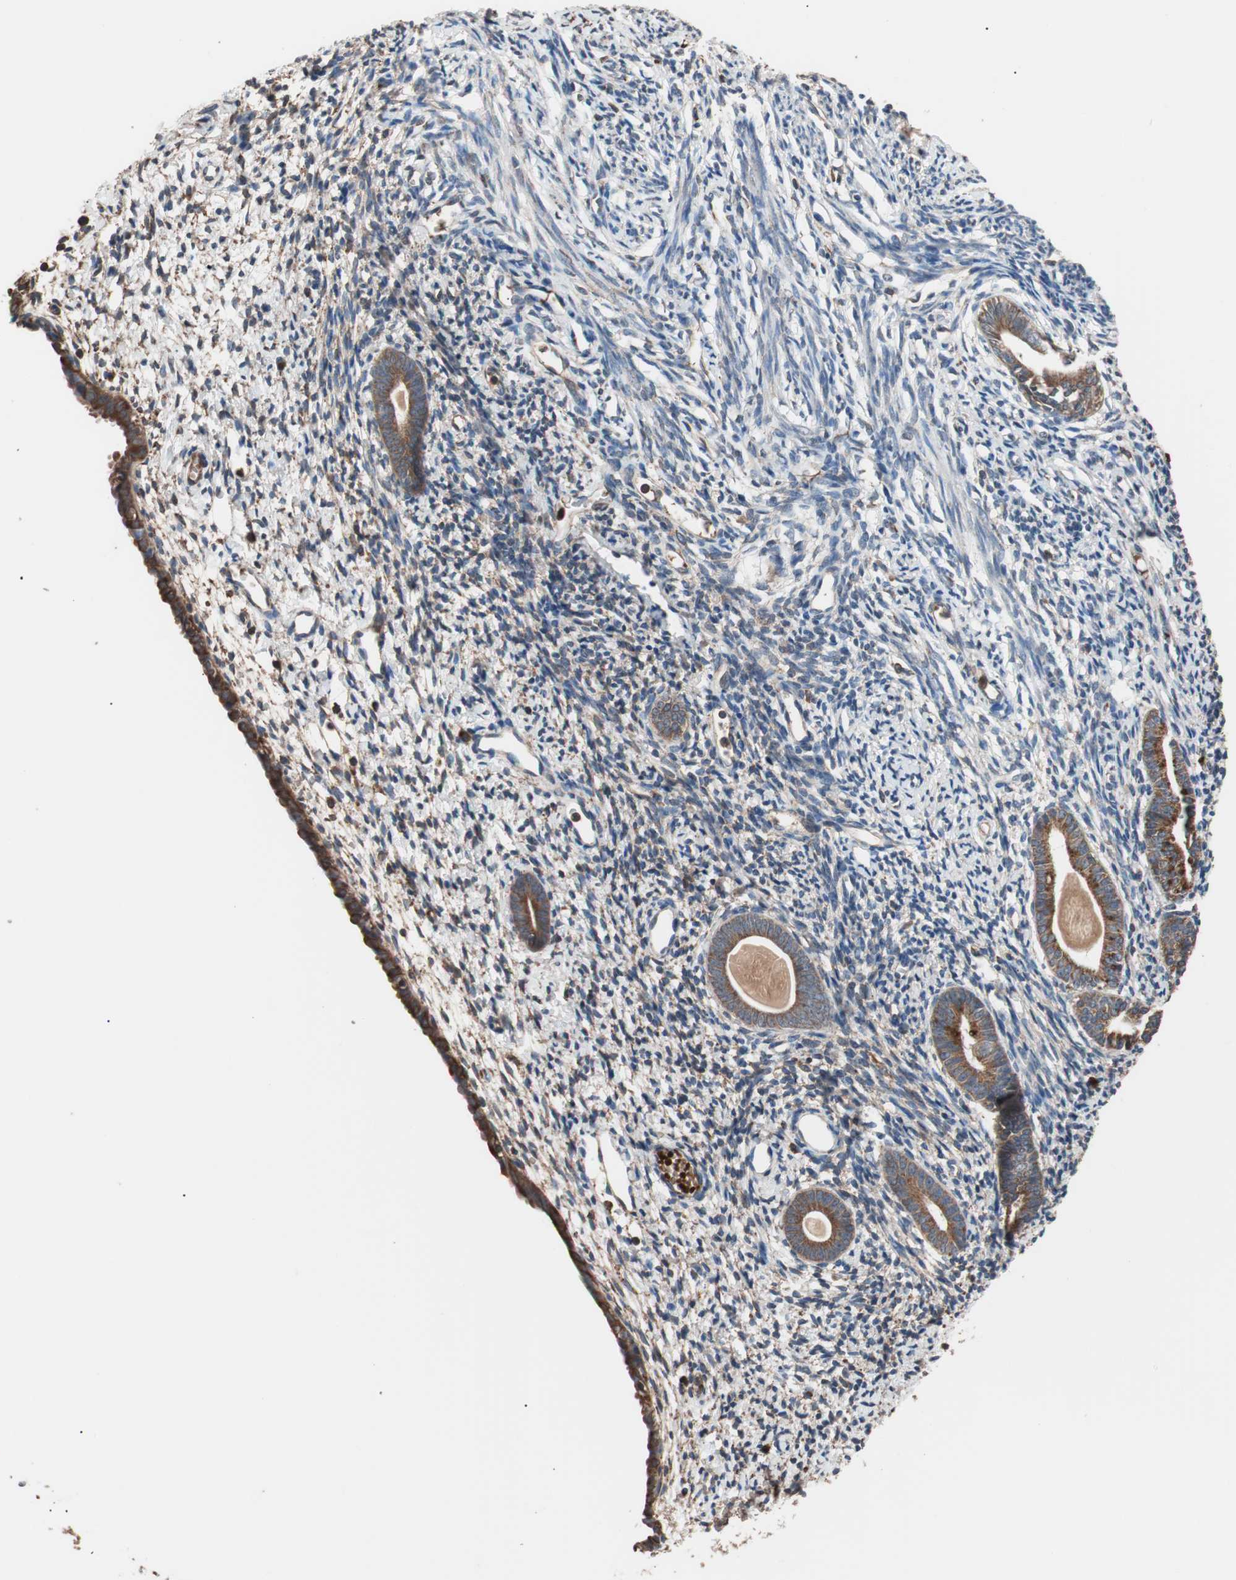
{"staining": {"intensity": "moderate", "quantity": "25%-75%", "location": "cytoplasmic/membranous"}, "tissue": "endometrium", "cell_type": "Cells in endometrial stroma", "image_type": "normal", "snomed": [{"axis": "morphology", "description": "Normal tissue, NOS"}, {"axis": "topography", "description": "Endometrium"}], "caption": "Protein expression analysis of benign endometrium displays moderate cytoplasmic/membranous expression in about 25%-75% of cells in endometrial stroma. Immunohistochemistry (ihc) stains the protein in brown and the nuclei are stained blue.", "gene": "GLYCTK", "patient": {"sex": "female", "age": 71}}